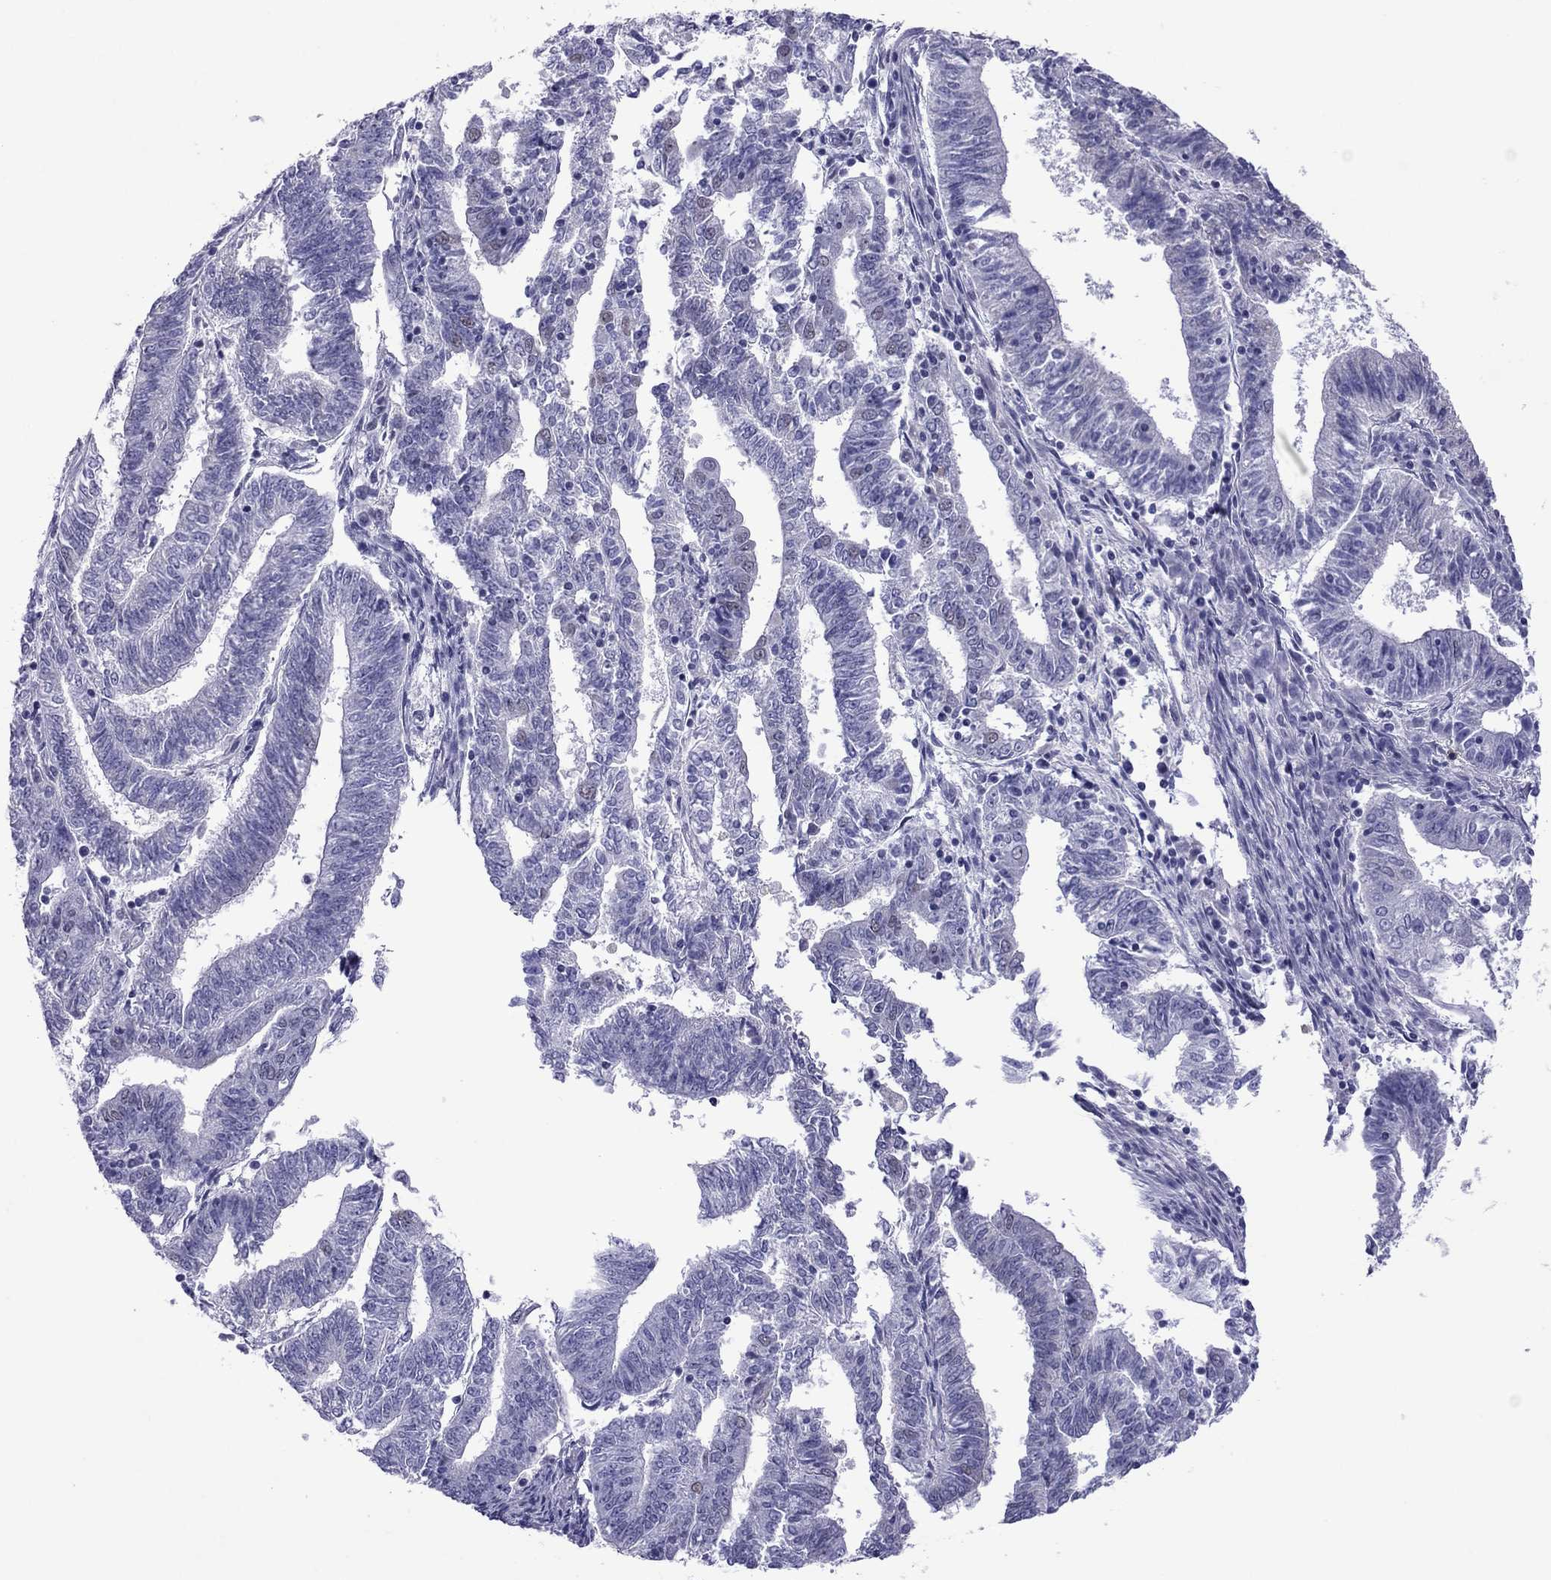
{"staining": {"intensity": "negative", "quantity": "none", "location": "none"}, "tissue": "endometrial cancer", "cell_type": "Tumor cells", "image_type": "cancer", "snomed": [{"axis": "morphology", "description": "Adenocarcinoma, NOS"}, {"axis": "topography", "description": "Endometrium"}], "caption": "Tumor cells show no significant staining in adenocarcinoma (endometrial). (DAB immunohistochemistry (IHC) with hematoxylin counter stain).", "gene": "MYLK3", "patient": {"sex": "female", "age": 82}}